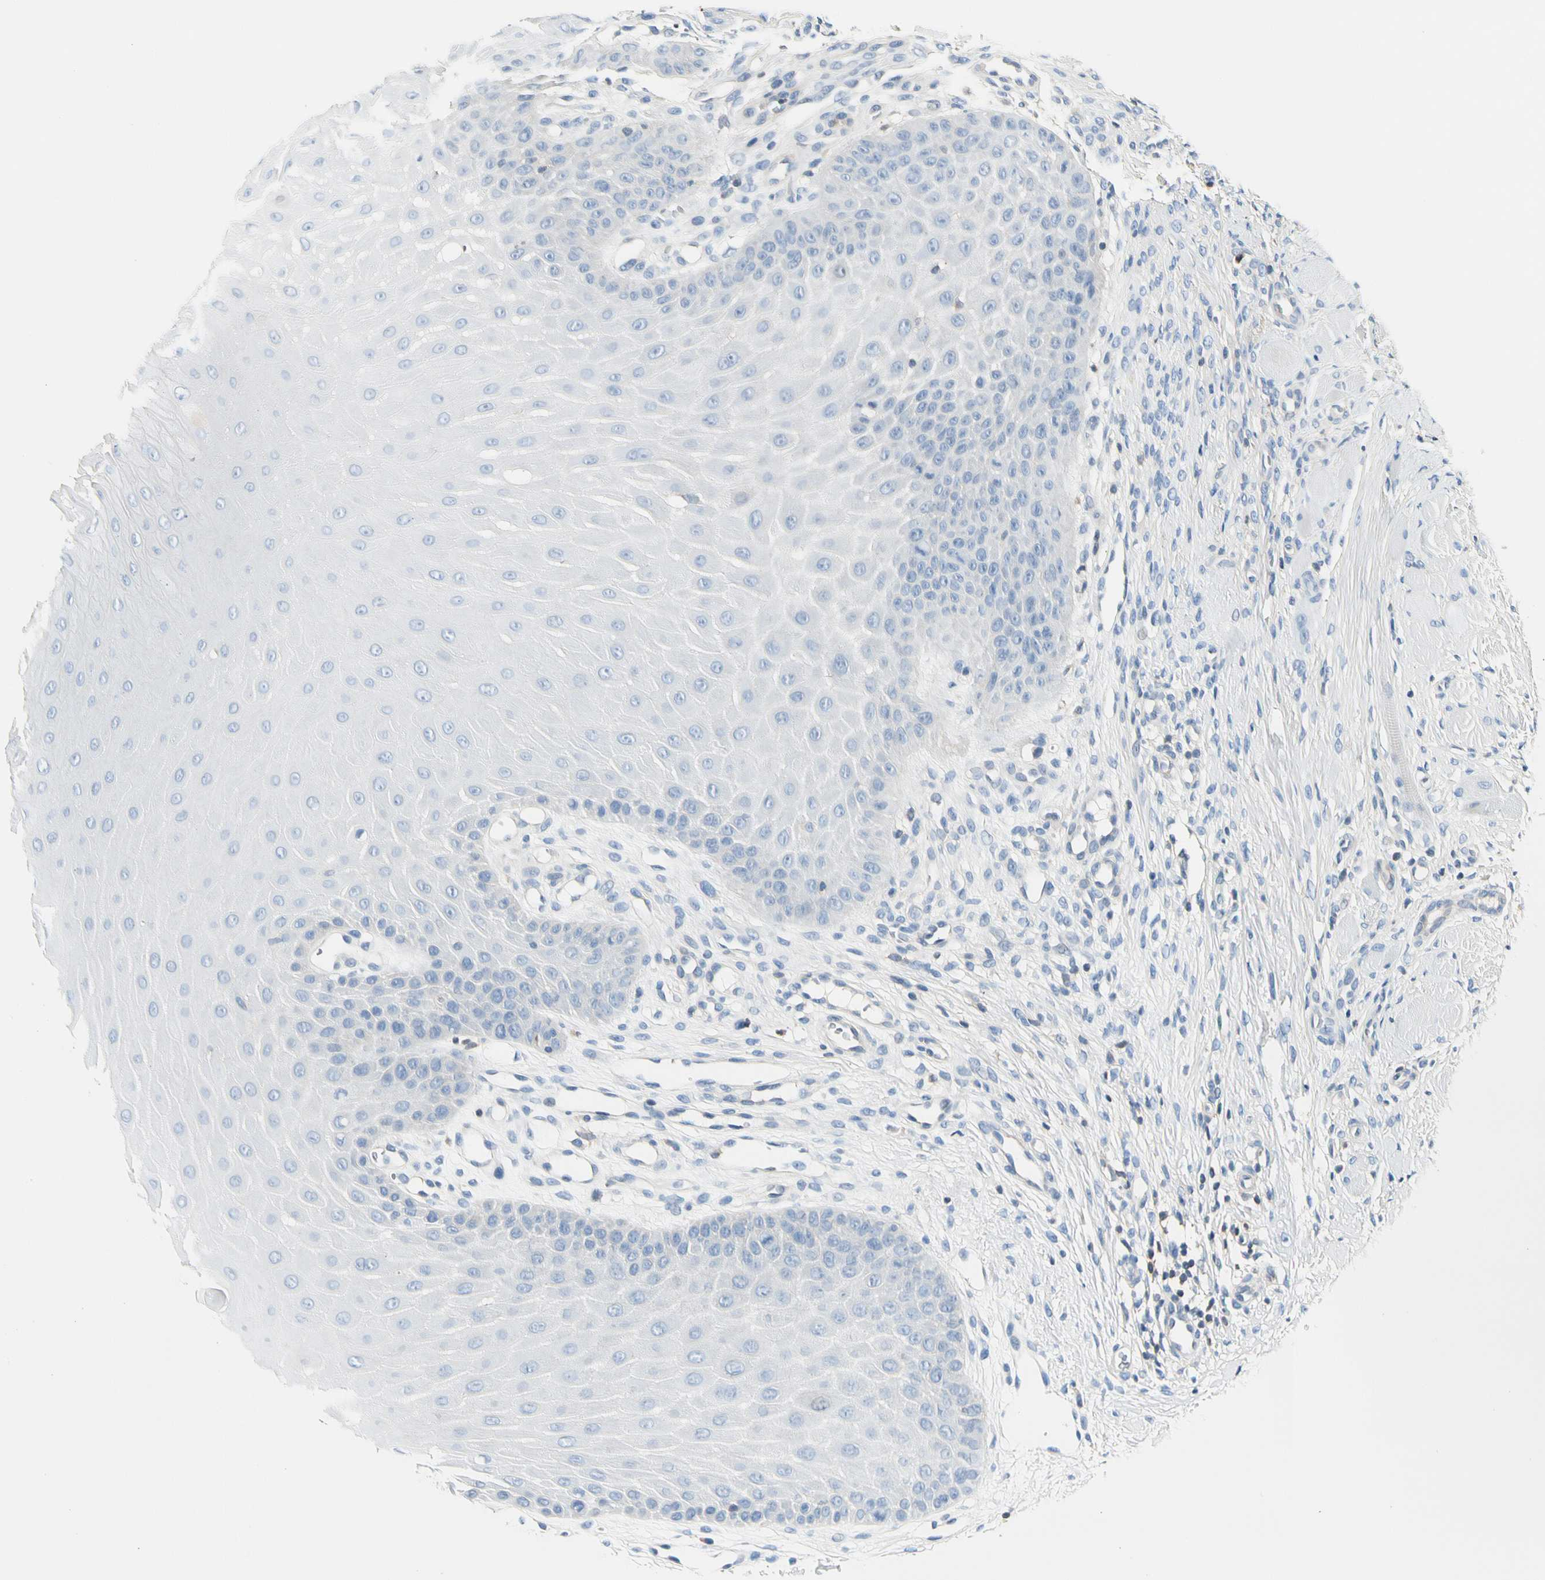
{"staining": {"intensity": "negative", "quantity": "none", "location": "none"}, "tissue": "oral mucosa", "cell_type": "Squamous epithelial cells", "image_type": "normal", "snomed": [{"axis": "morphology", "description": "Normal tissue, NOS"}, {"axis": "topography", "description": "Oral tissue"}], "caption": "Oral mucosa was stained to show a protein in brown. There is no significant staining in squamous epithelial cells. (DAB immunohistochemistry visualized using brightfield microscopy, high magnification).", "gene": "CAPZA2", "patient": {"sex": "female", "age": 47}}